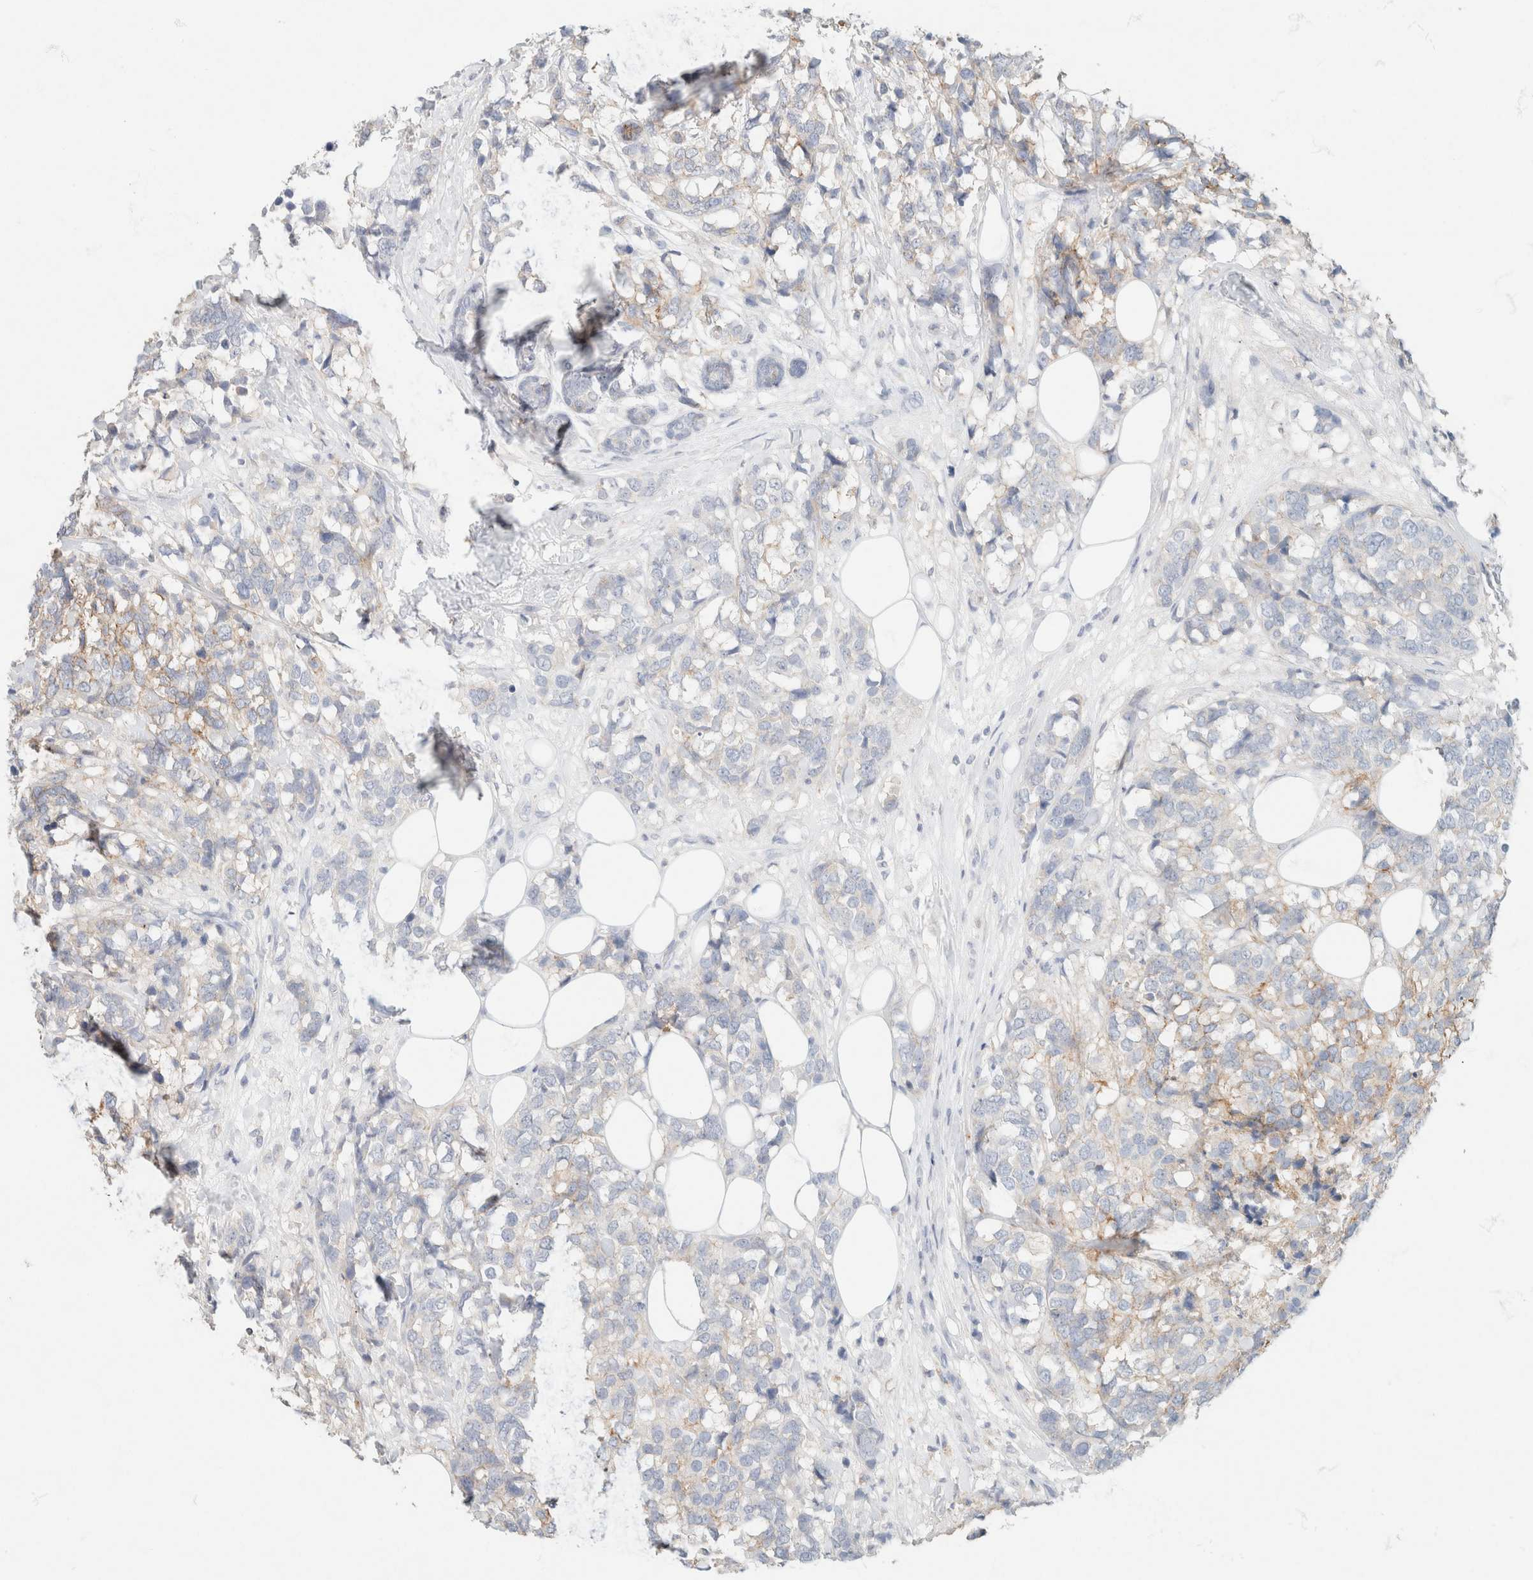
{"staining": {"intensity": "moderate", "quantity": "<25%", "location": "cytoplasmic/membranous"}, "tissue": "breast cancer", "cell_type": "Tumor cells", "image_type": "cancer", "snomed": [{"axis": "morphology", "description": "Lobular carcinoma"}, {"axis": "topography", "description": "Breast"}], "caption": "Immunohistochemistry (IHC) (DAB (3,3'-diaminobenzidine)) staining of human breast lobular carcinoma shows moderate cytoplasmic/membranous protein expression in about <25% of tumor cells.", "gene": "CA12", "patient": {"sex": "female", "age": 59}}